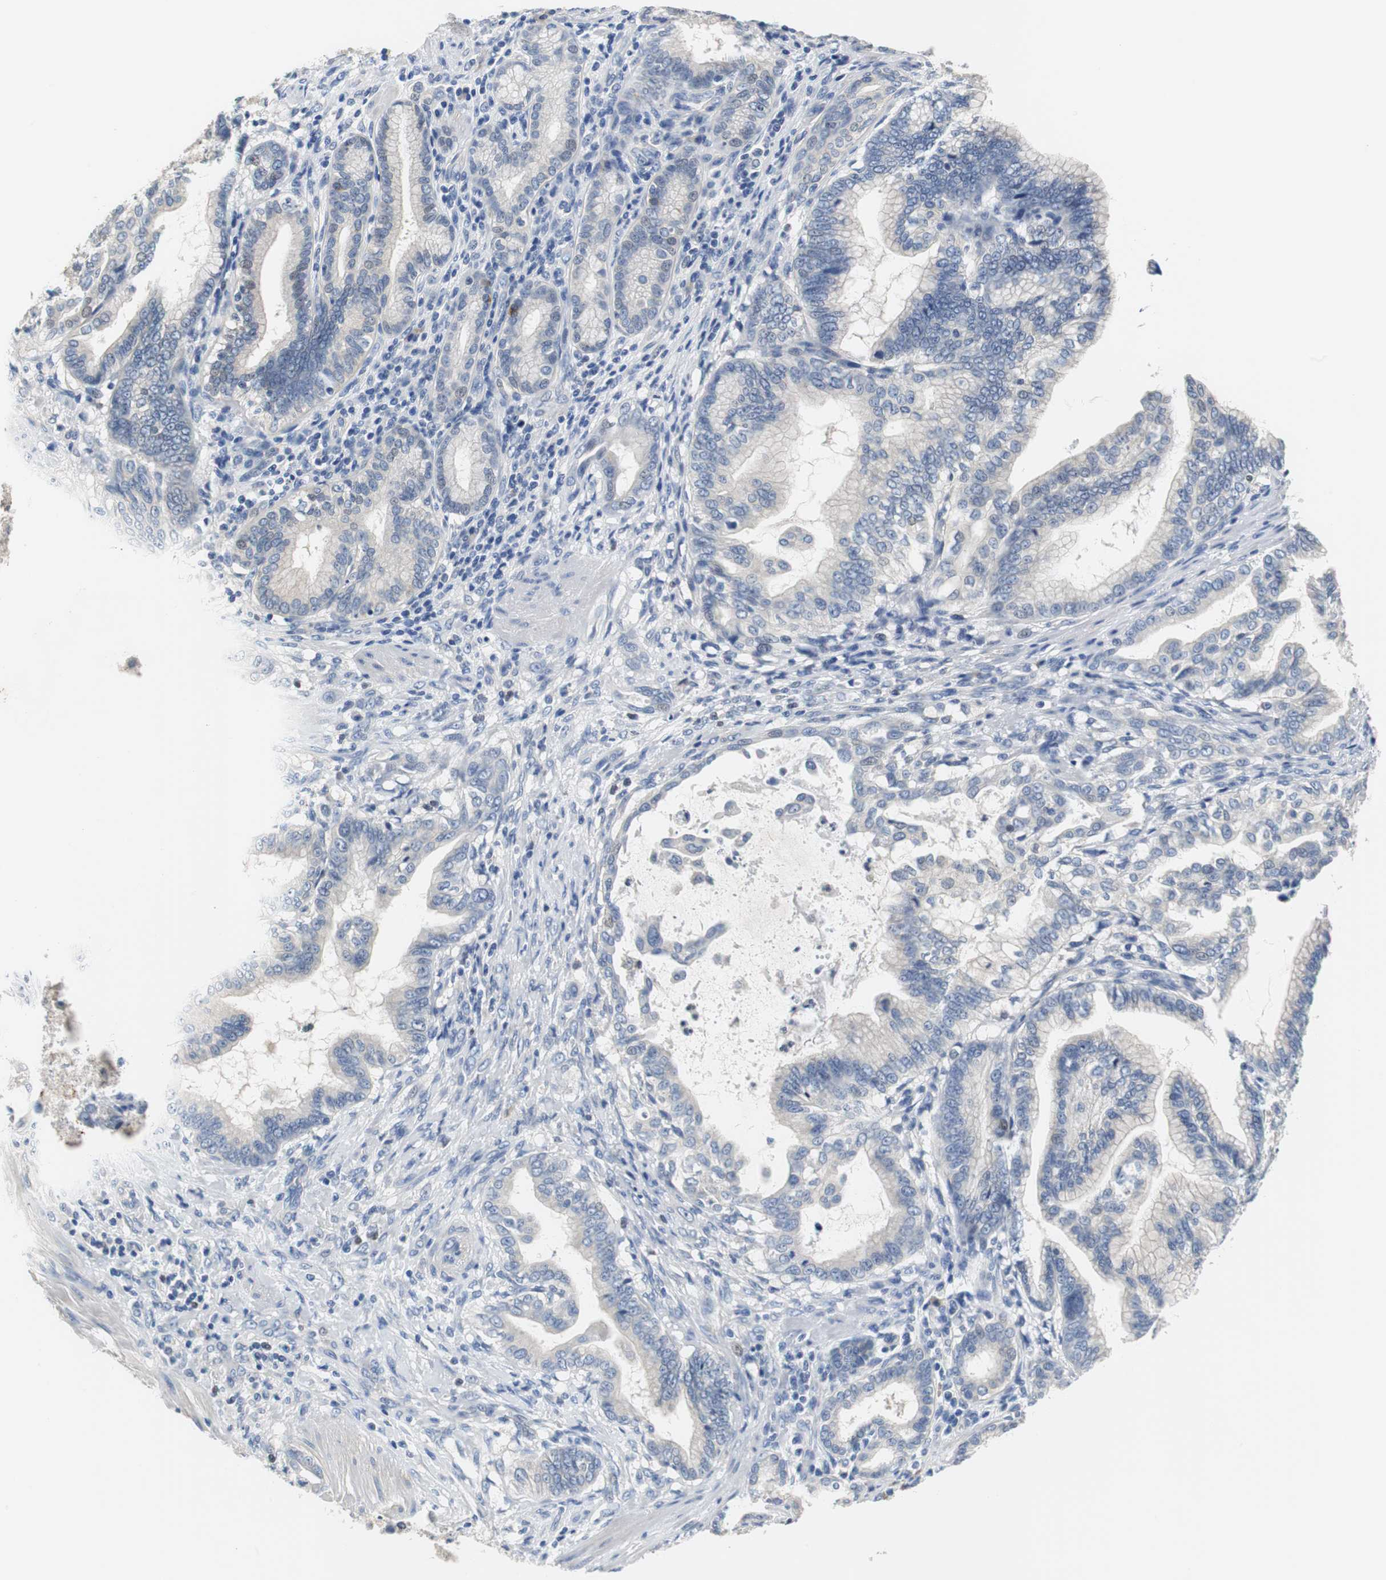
{"staining": {"intensity": "negative", "quantity": "none", "location": "none"}, "tissue": "pancreatic cancer", "cell_type": "Tumor cells", "image_type": "cancer", "snomed": [{"axis": "morphology", "description": "Adenocarcinoma, NOS"}, {"axis": "topography", "description": "Pancreas"}], "caption": "Image shows no protein expression in tumor cells of pancreatic cancer tissue. The staining is performed using DAB (3,3'-diaminobenzidine) brown chromogen with nuclei counter-stained in using hematoxylin.", "gene": "PCK1", "patient": {"sex": "female", "age": 64}}